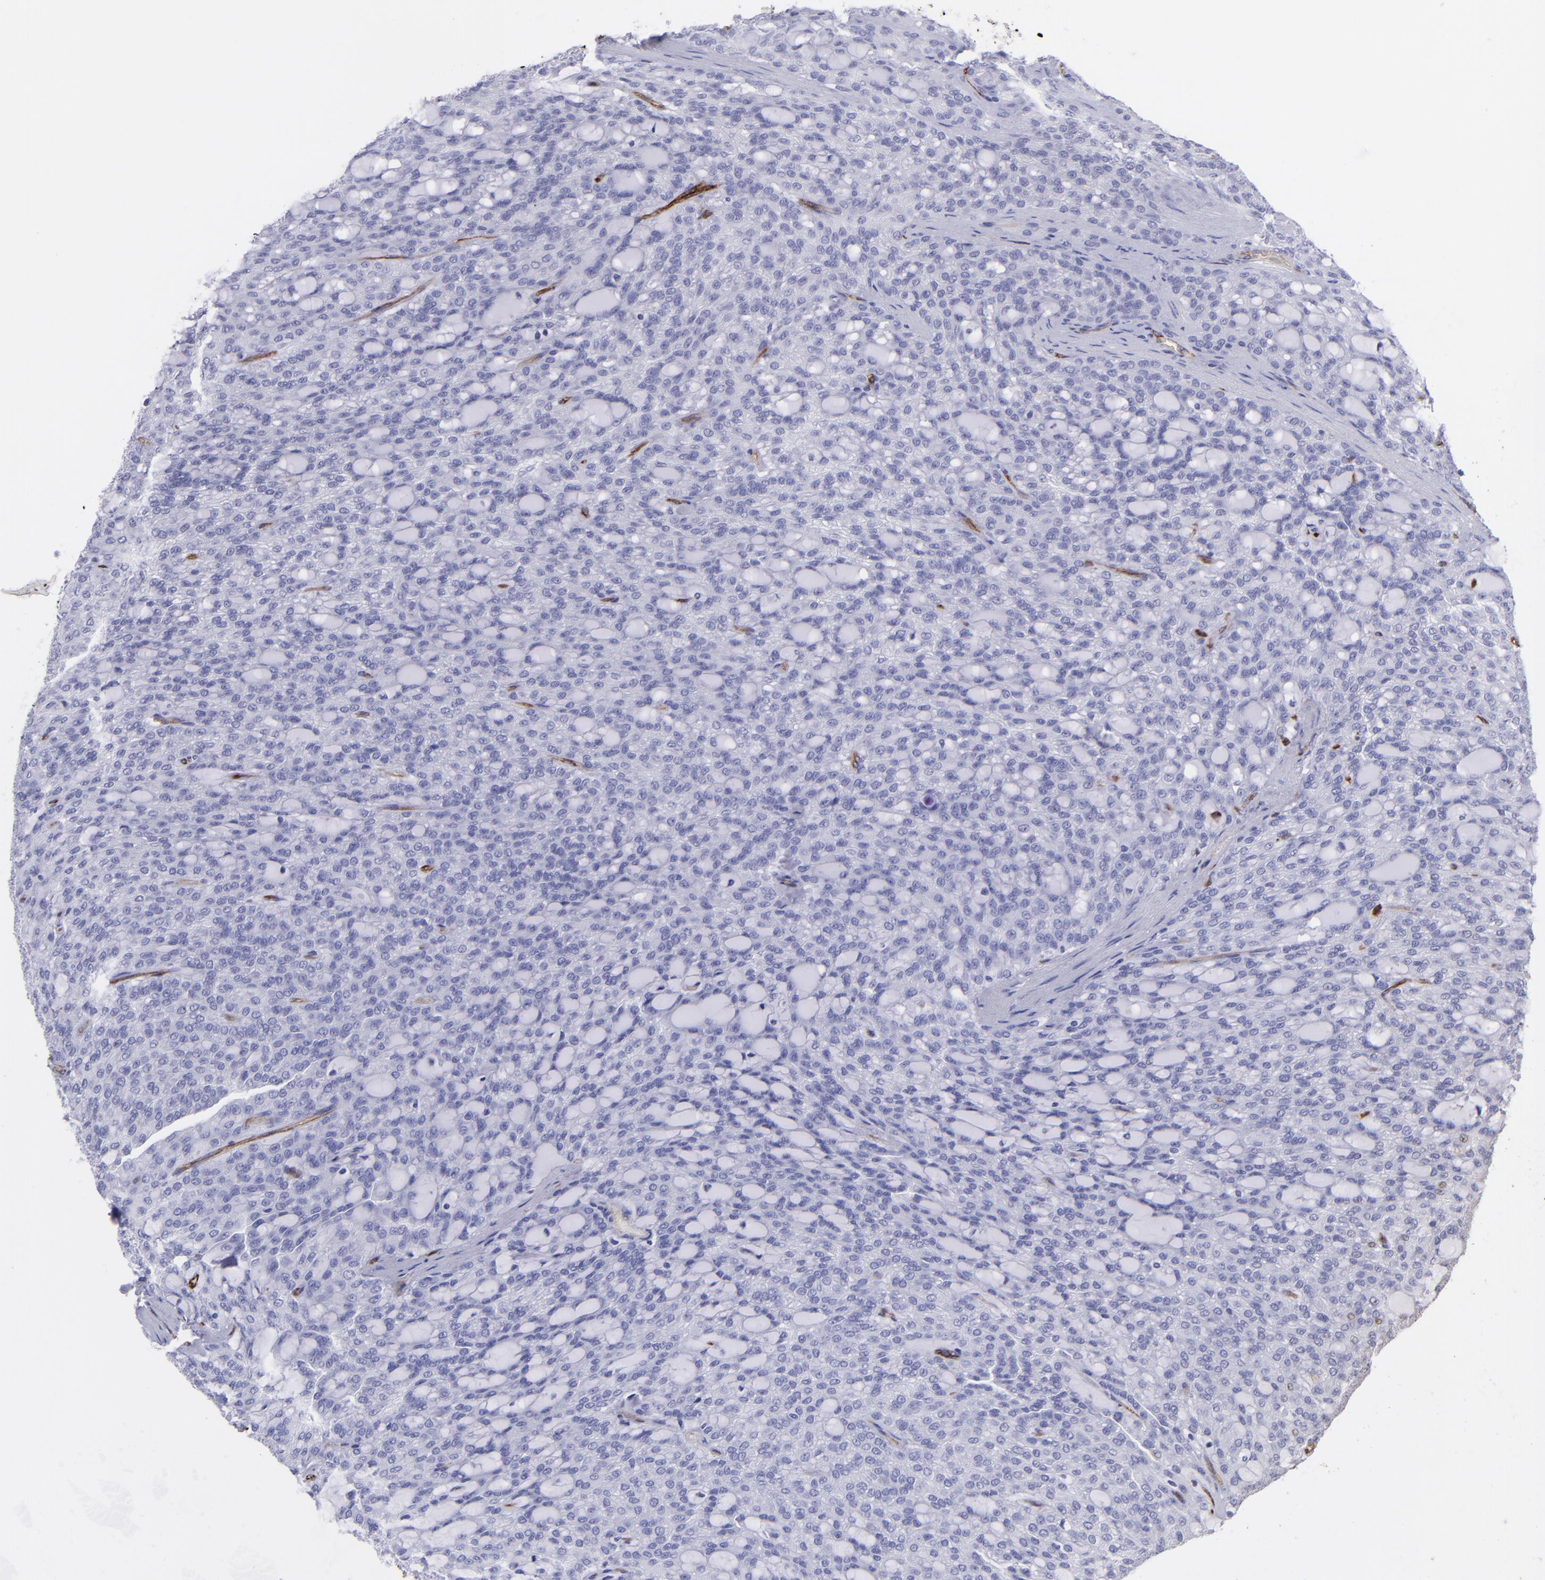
{"staining": {"intensity": "negative", "quantity": "none", "location": "none"}, "tissue": "renal cancer", "cell_type": "Tumor cells", "image_type": "cancer", "snomed": [{"axis": "morphology", "description": "Adenocarcinoma, NOS"}, {"axis": "topography", "description": "Kidney"}], "caption": "Human adenocarcinoma (renal) stained for a protein using immunohistochemistry (IHC) shows no expression in tumor cells.", "gene": "DYSF", "patient": {"sex": "male", "age": 63}}